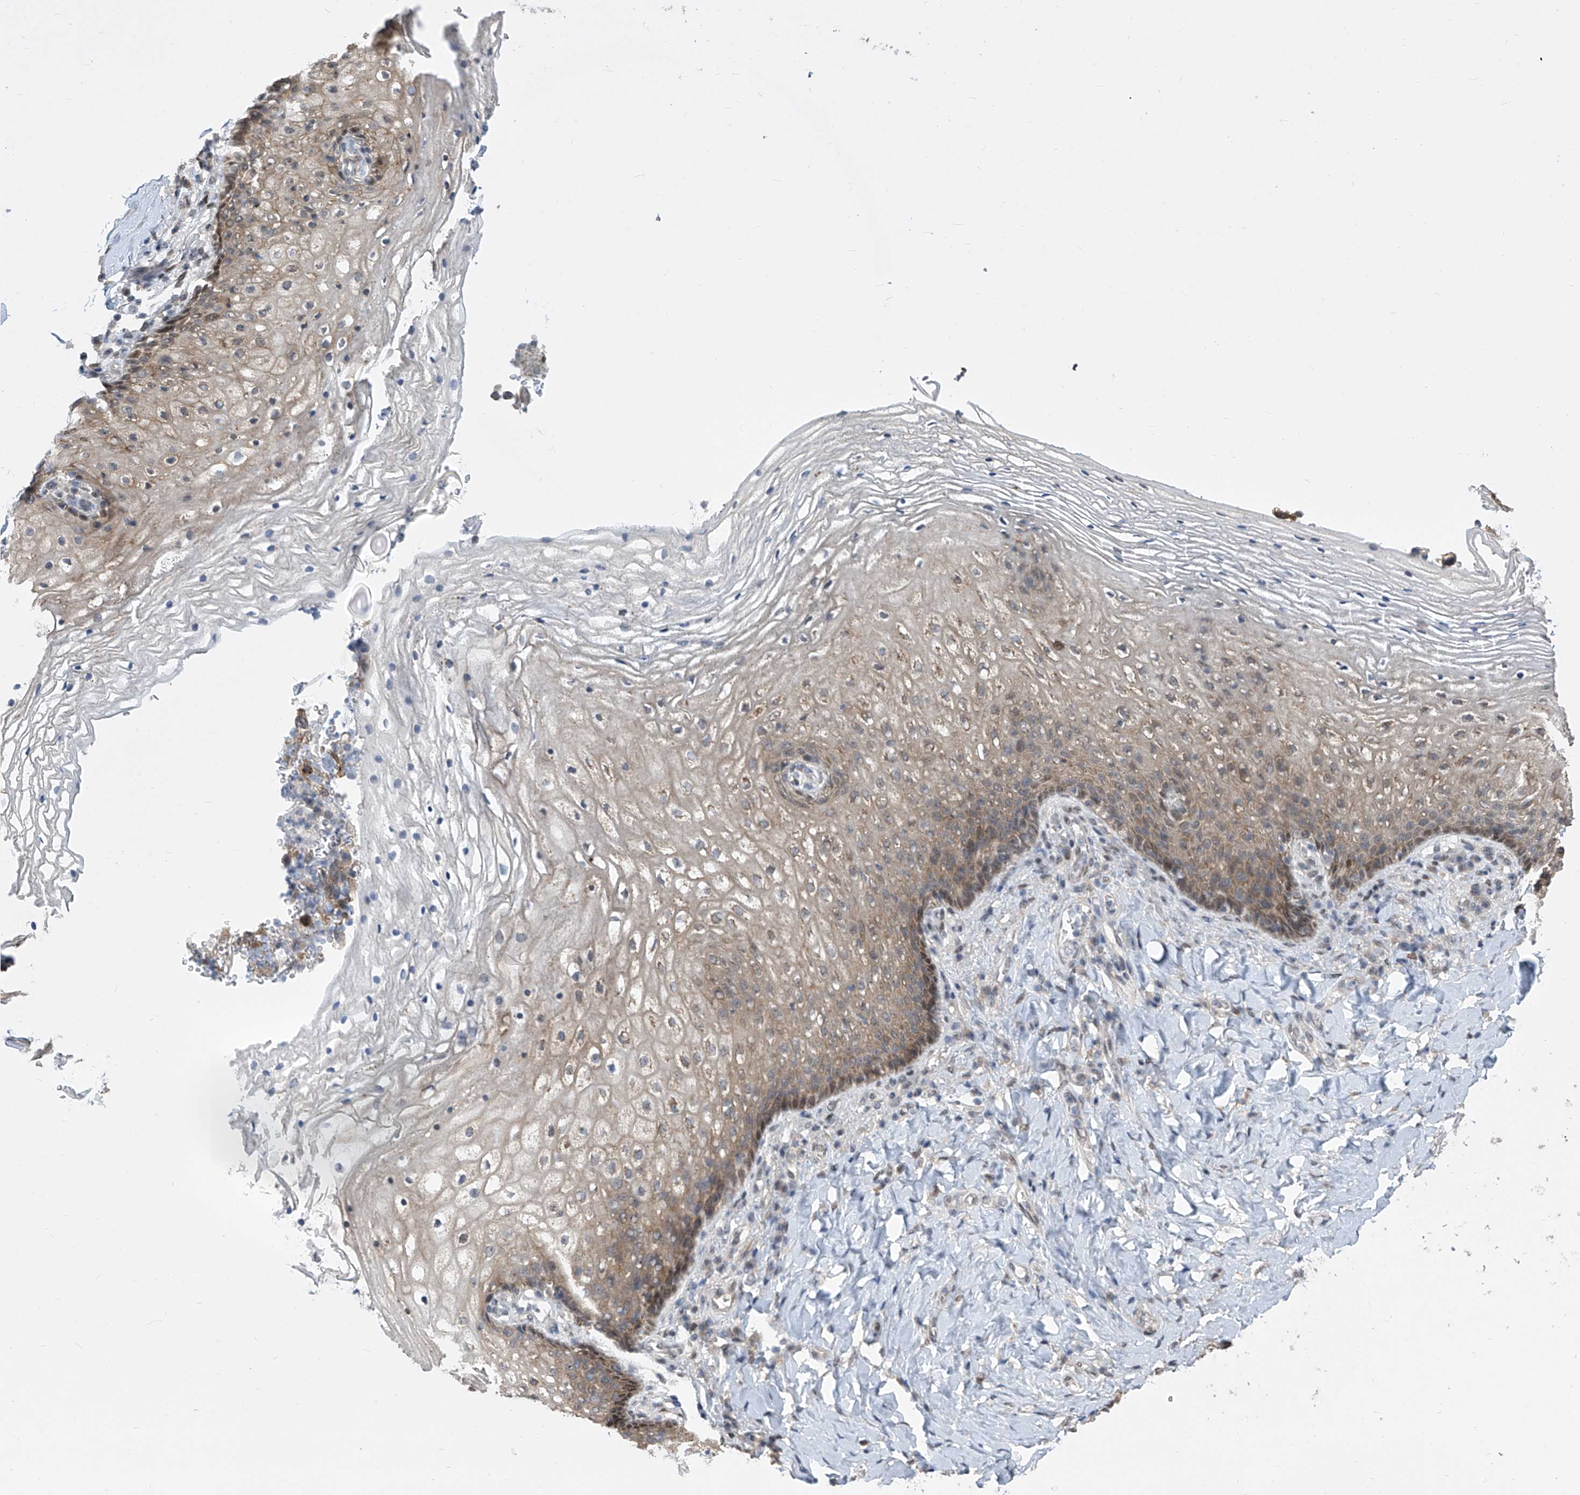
{"staining": {"intensity": "moderate", "quantity": "25%-75%", "location": "cytoplasmic/membranous,nuclear"}, "tissue": "vagina", "cell_type": "Squamous epithelial cells", "image_type": "normal", "snomed": [{"axis": "morphology", "description": "Normal tissue, NOS"}, {"axis": "topography", "description": "Vagina"}], "caption": "Immunohistochemistry micrograph of normal vagina stained for a protein (brown), which displays medium levels of moderate cytoplasmic/membranous,nuclear positivity in about 25%-75% of squamous epithelial cells.", "gene": "CETN1", "patient": {"sex": "female", "age": 60}}